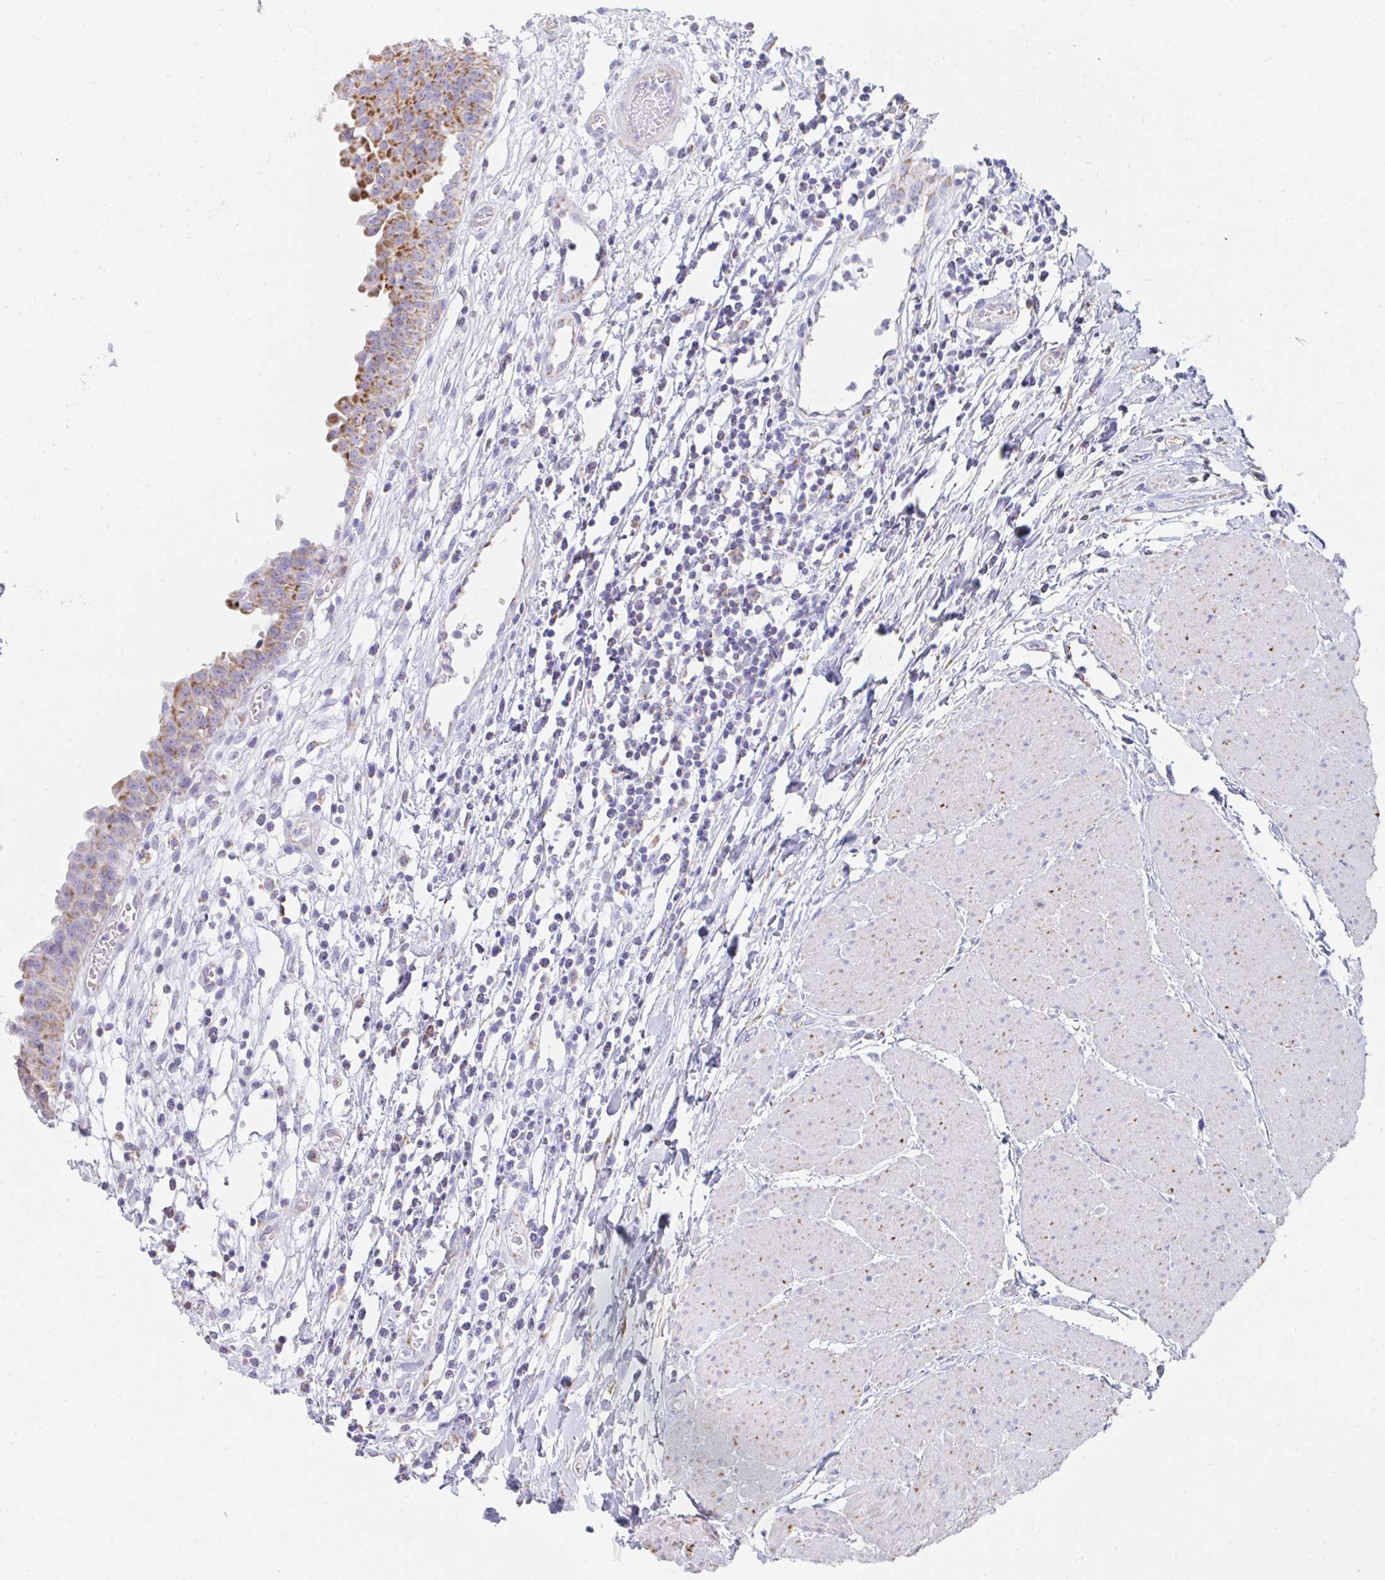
{"staining": {"intensity": "moderate", "quantity": ">75%", "location": "cytoplasmic/membranous"}, "tissue": "urinary bladder", "cell_type": "Urothelial cells", "image_type": "normal", "snomed": [{"axis": "morphology", "description": "Normal tissue, NOS"}, {"axis": "topography", "description": "Urinary bladder"}], "caption": "Immunohistochemistry (IHC) staining of unremarkable urinary bladder, which displays medium levels of moderate cytoplasmic/membranous positivity in approximately >75% of urothelial cells indicating moderate cytoplasmic/membranous protein expression. The staining was performed using DAB (3,3'-diaminobenzidine) (brown) for protein detection and nuclei were counterstained in hematoxylin (blue).", "gene": "AIFM1", "patient": {"sex": "male", "age": 64}}